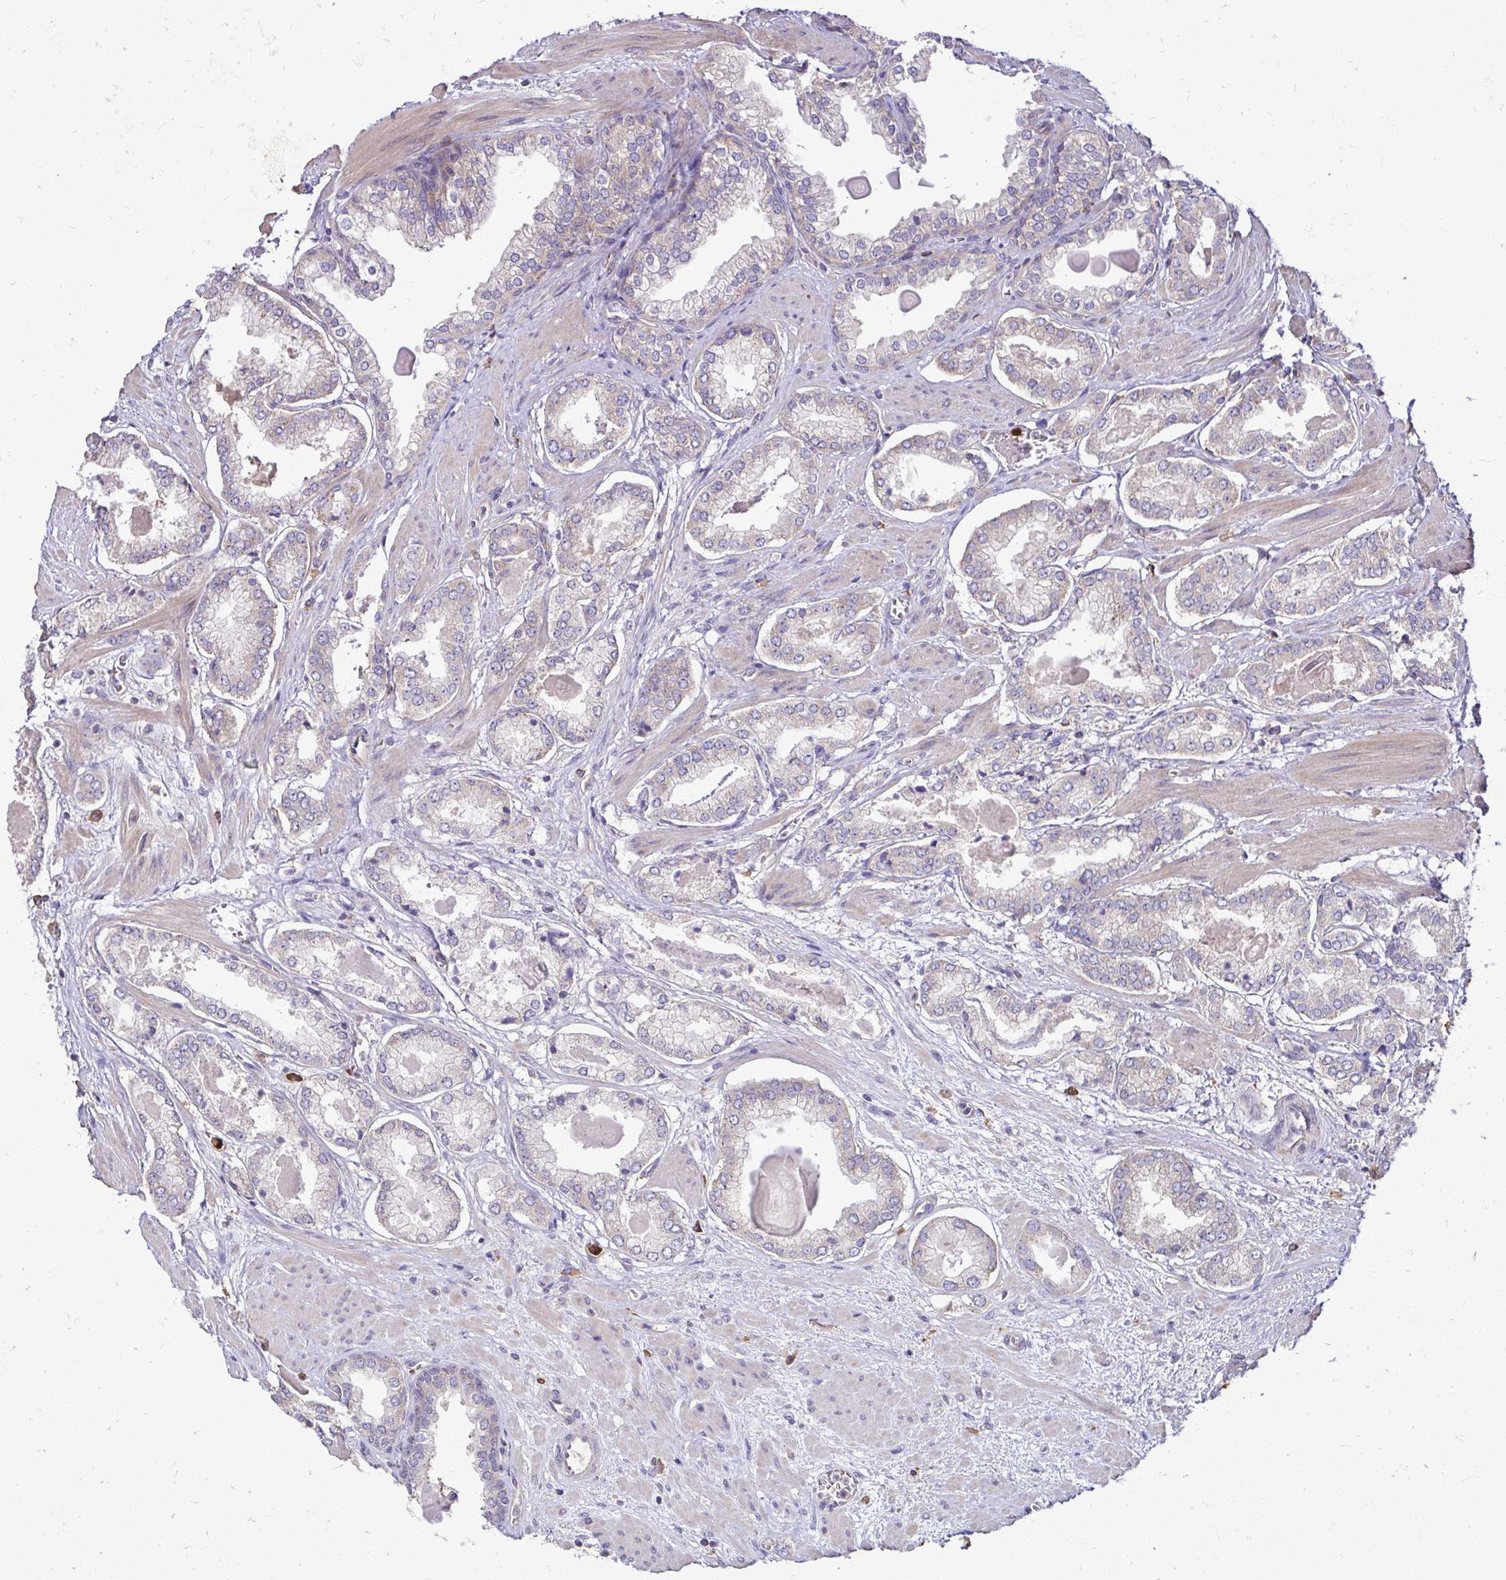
{"staining": {"intensity": "weak", "quantity": "<25%", "location": "cytoplasmic/membranous"}, "tissue": "prostate cancer", "cell_type": "Tumor cells", "image_type": "cancer", "snomed": [{"axis": "morphology", "description": "Adenocarcinoma, Low grade"}, {"axis": "topography", "description": "Prostate"}], "caption": "A high-resolution micrograph shows IHC staining of low-grade adenocarcinoma (prostate), which reveals no significant positivity in tumor cells.", "gene": "FMR1", "patient": {"sex": "male", "age": 64}}